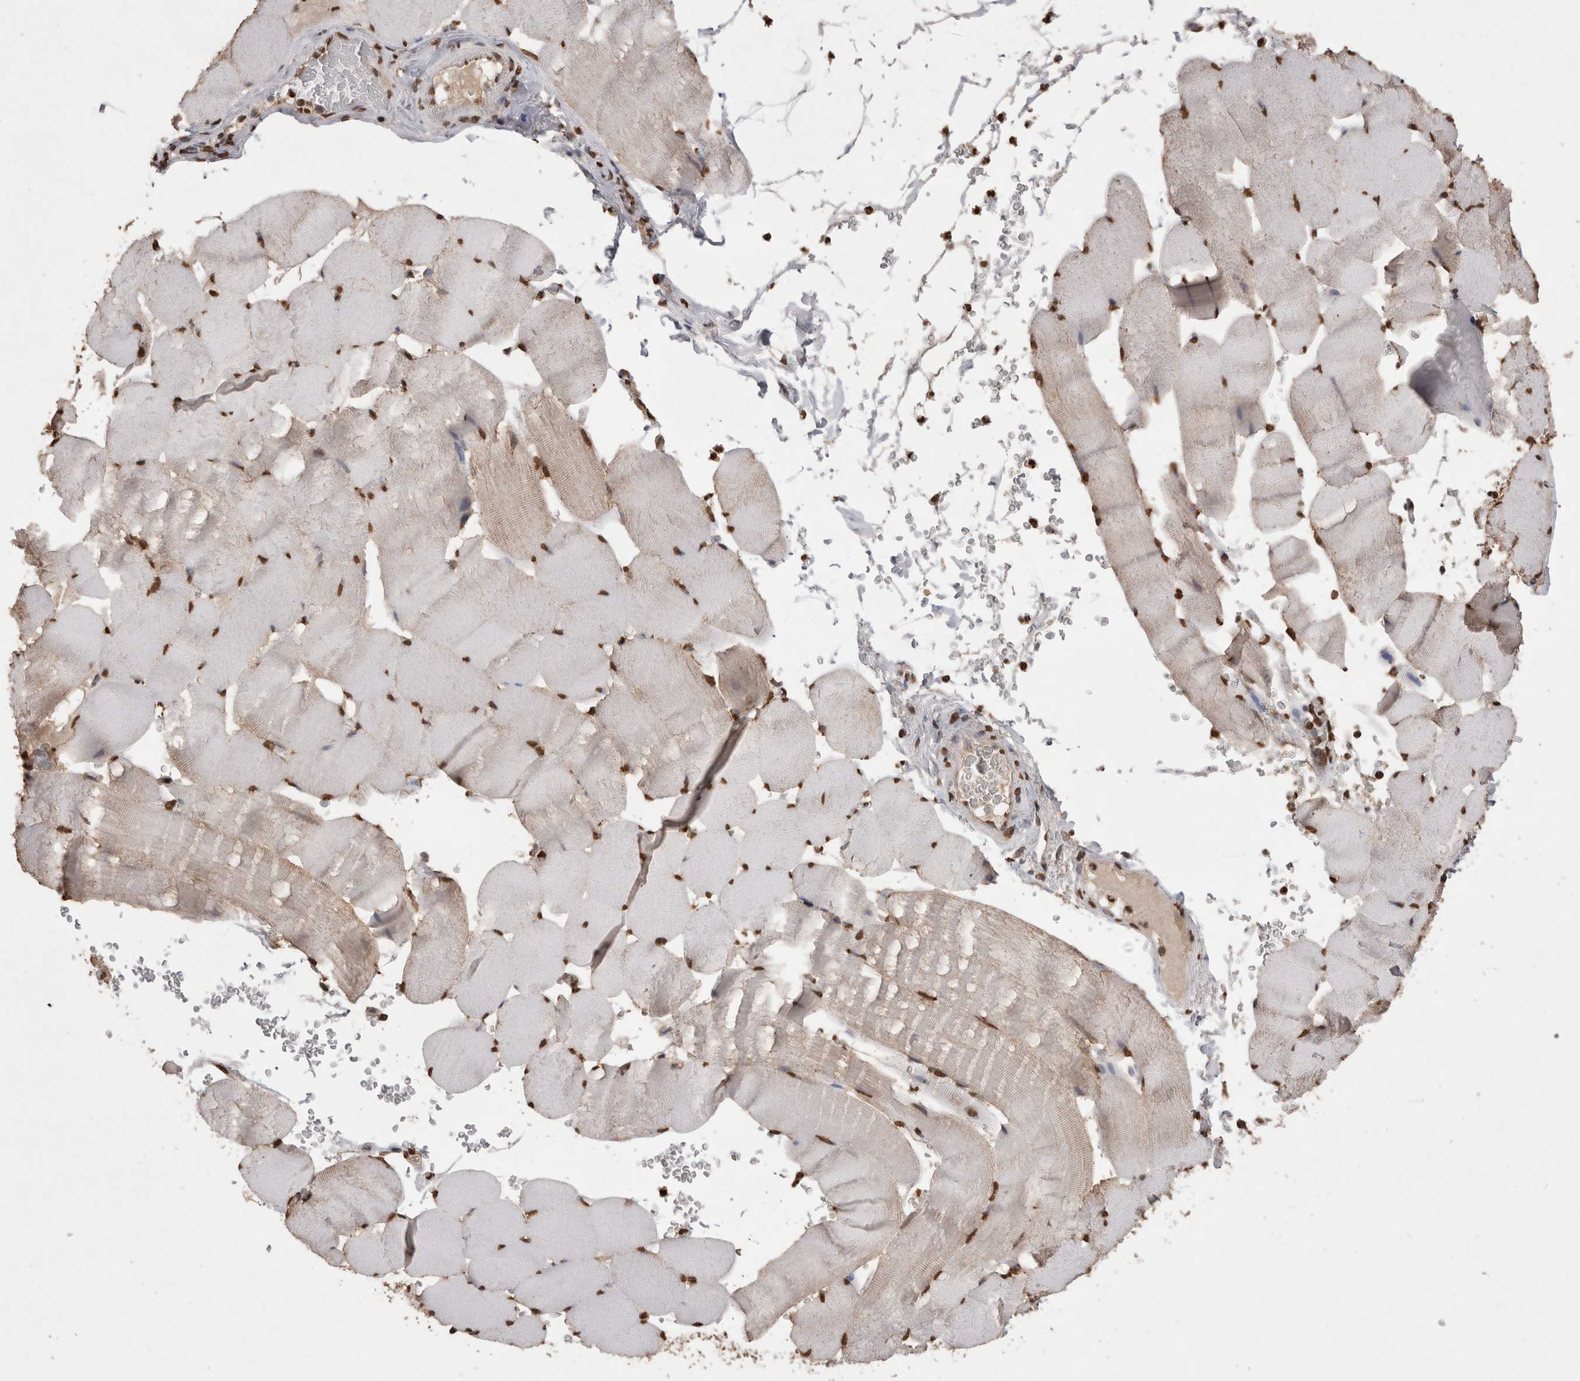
{"staining": {"intensity": "strong", "quantity": ">75%", "location": "nuclear"}, "tissue": "skeletal muscle", "cell_type": "Myocytes", "image_type": "normal", "snomed": [{"axis": "morphology", "description": "Normal tissue, NOS"}, {"axis": "topography", "description": "Skeletal muscle"}], "caption": "A brown stain labels strong nuclear staining of a protein in myocytes of normal human skeletal muscle.", "gene": "POU5F1", "patient": {"sex": "male", "age": 62}}